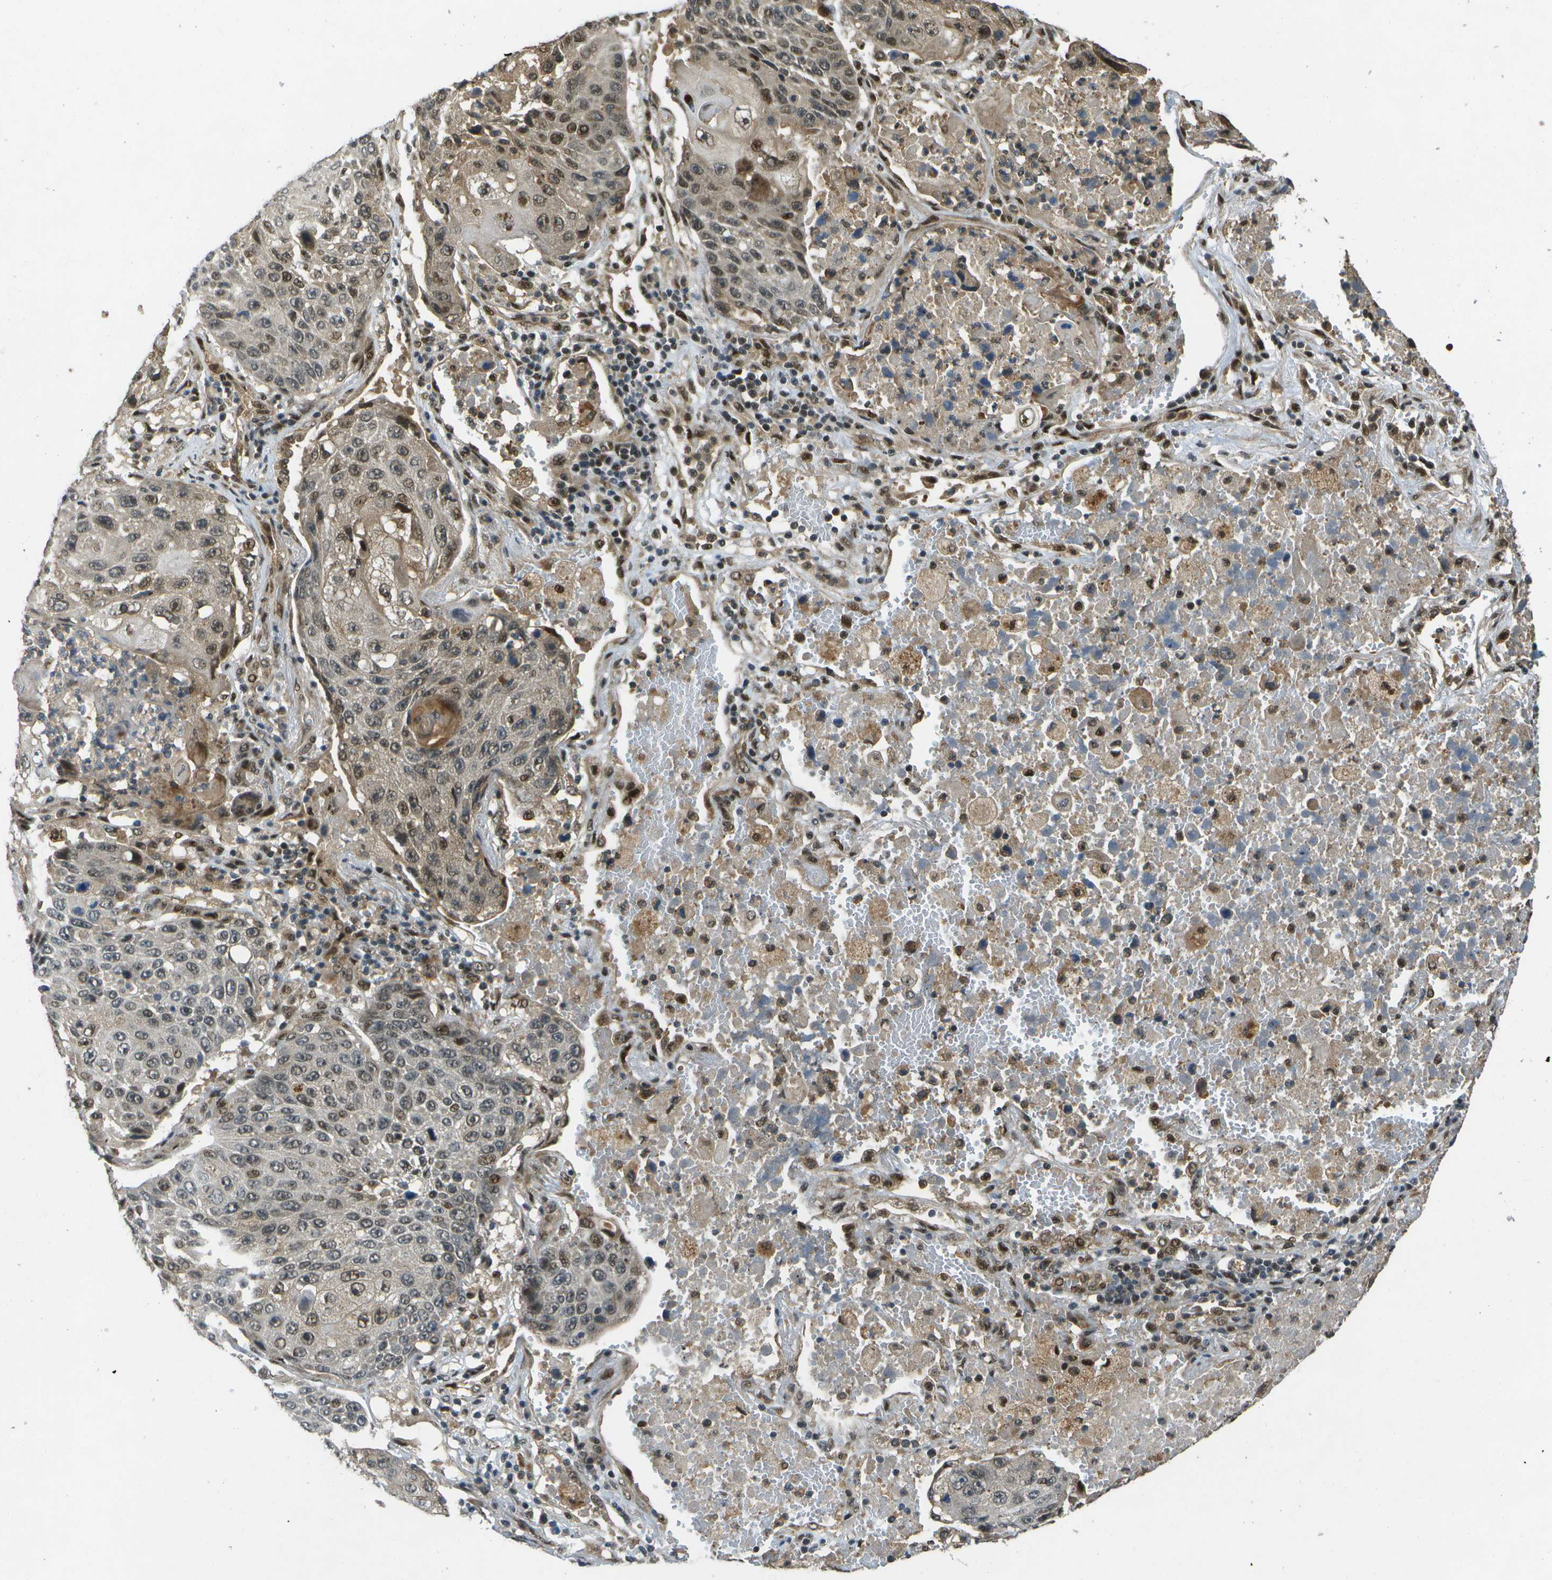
{"staining": {"intensity": "moderate", "quantity": ">75%", "location": "cytoplasmic/membranous,nuclear"}, "tissue": "lung cancer", "cell_type": "Tumor cells", "image_type": "cancer", "snomed": [{"axis": "morphology", "description": "Squamous cell carcinoma, NOS"}, {"axis": "topography", "description": "Lung"}], "caption": "An image of human lung cancer (squamous cell carcinoma) stained for a protein exhibits moderate cytoplasmic/membranous and nuclear brown staining in tumor cells.", "gene": "GANC", "patient": {"sex": "male", "age": 61}}